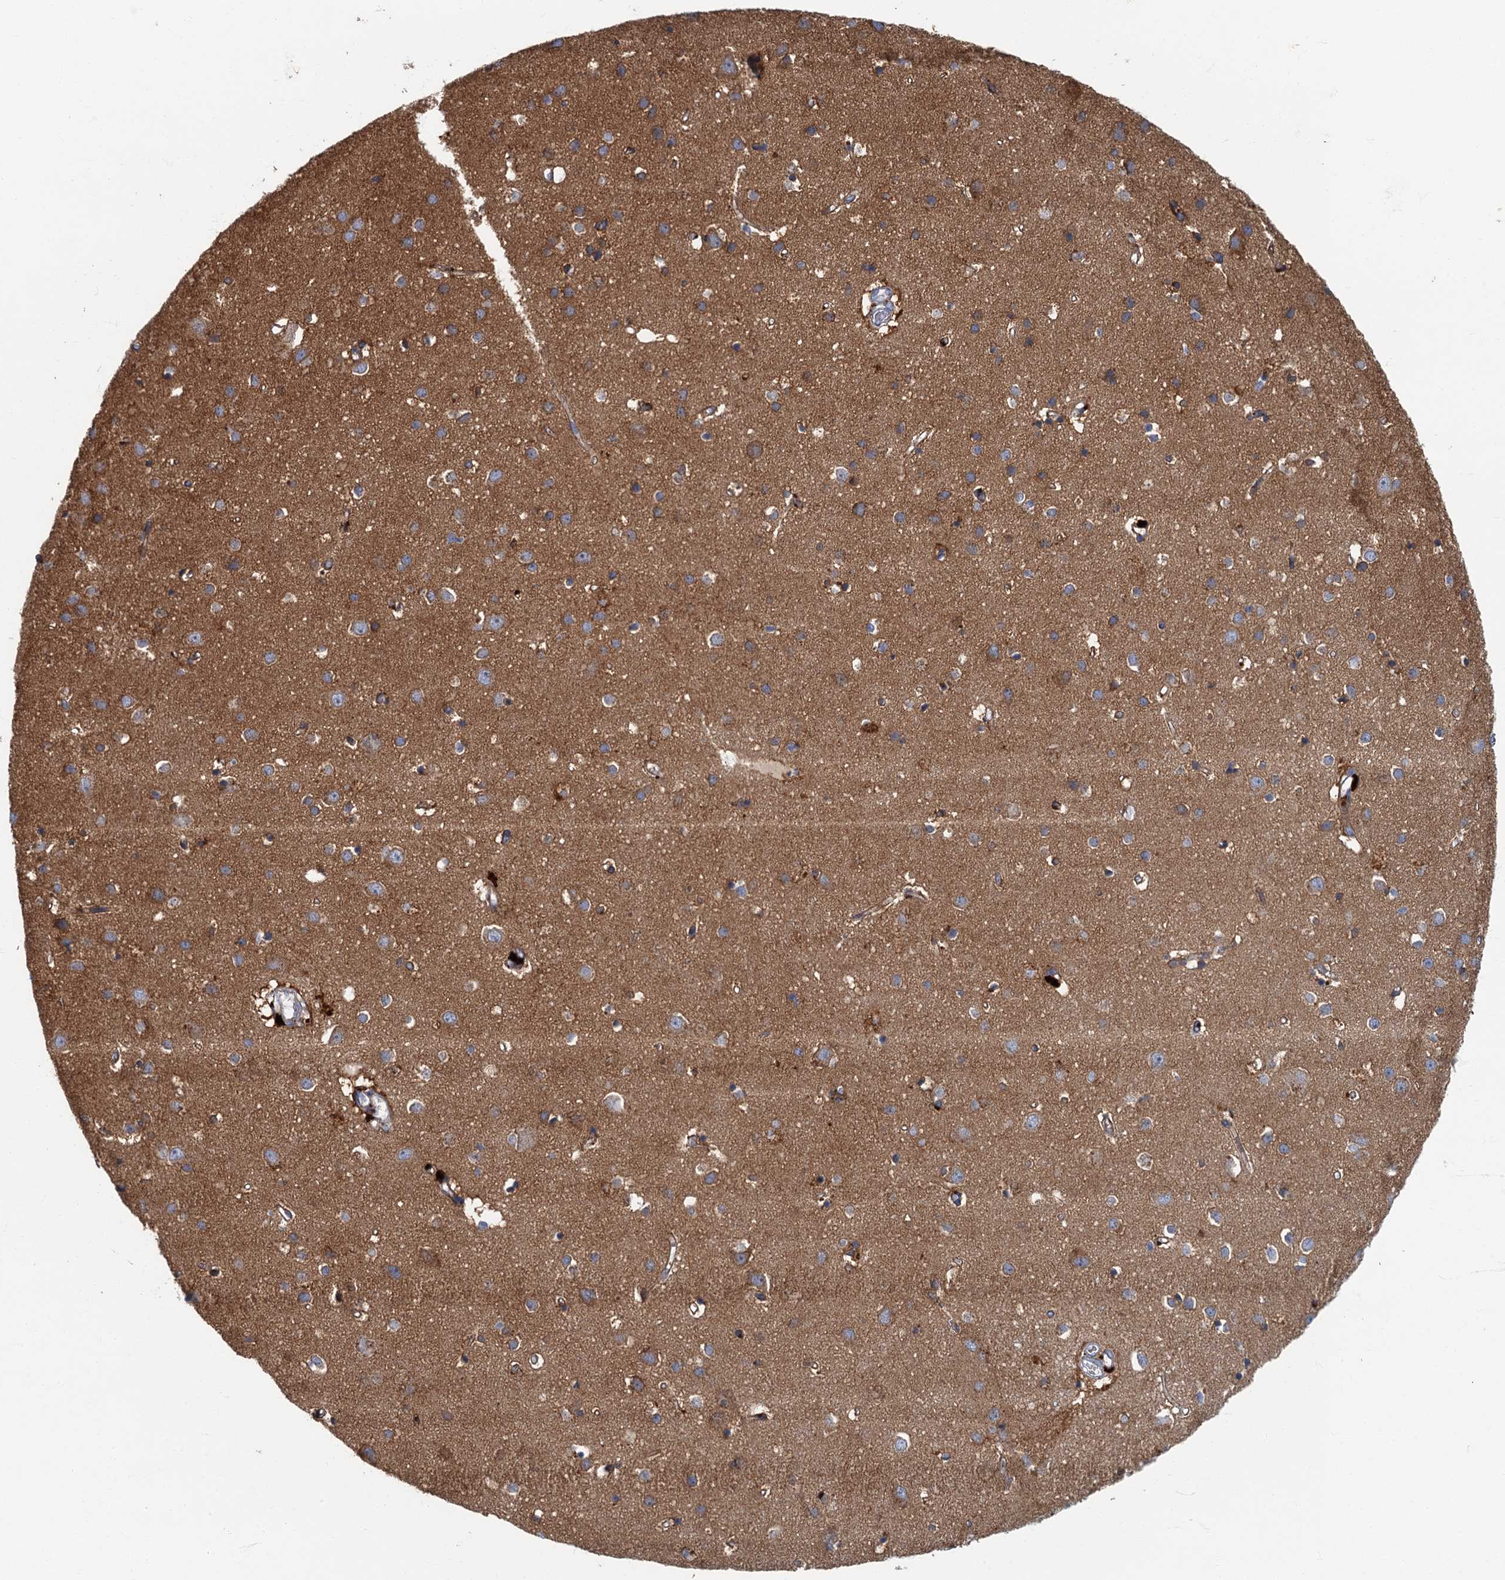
{"staining": {"intensity": "negative", "quantity": "none", "location": "none"}, "tissue": "cerebral cortex", "cell_type": "Endothelial cells", "image_type": "normal", "snomed": [{"axis": "morphology", "description": "Normal tissue, NOS"}, {"axis": "topography", "description": "Cerebral cortex"}], "caption": "DAB (3,3'-diaminobenzidine) immunohistochemical staining of normal human cerebral cortex shows no significant positivity in endothelial cells.", "gene": "SPDYC", "patient": {"sex": "female", "age": 64}}